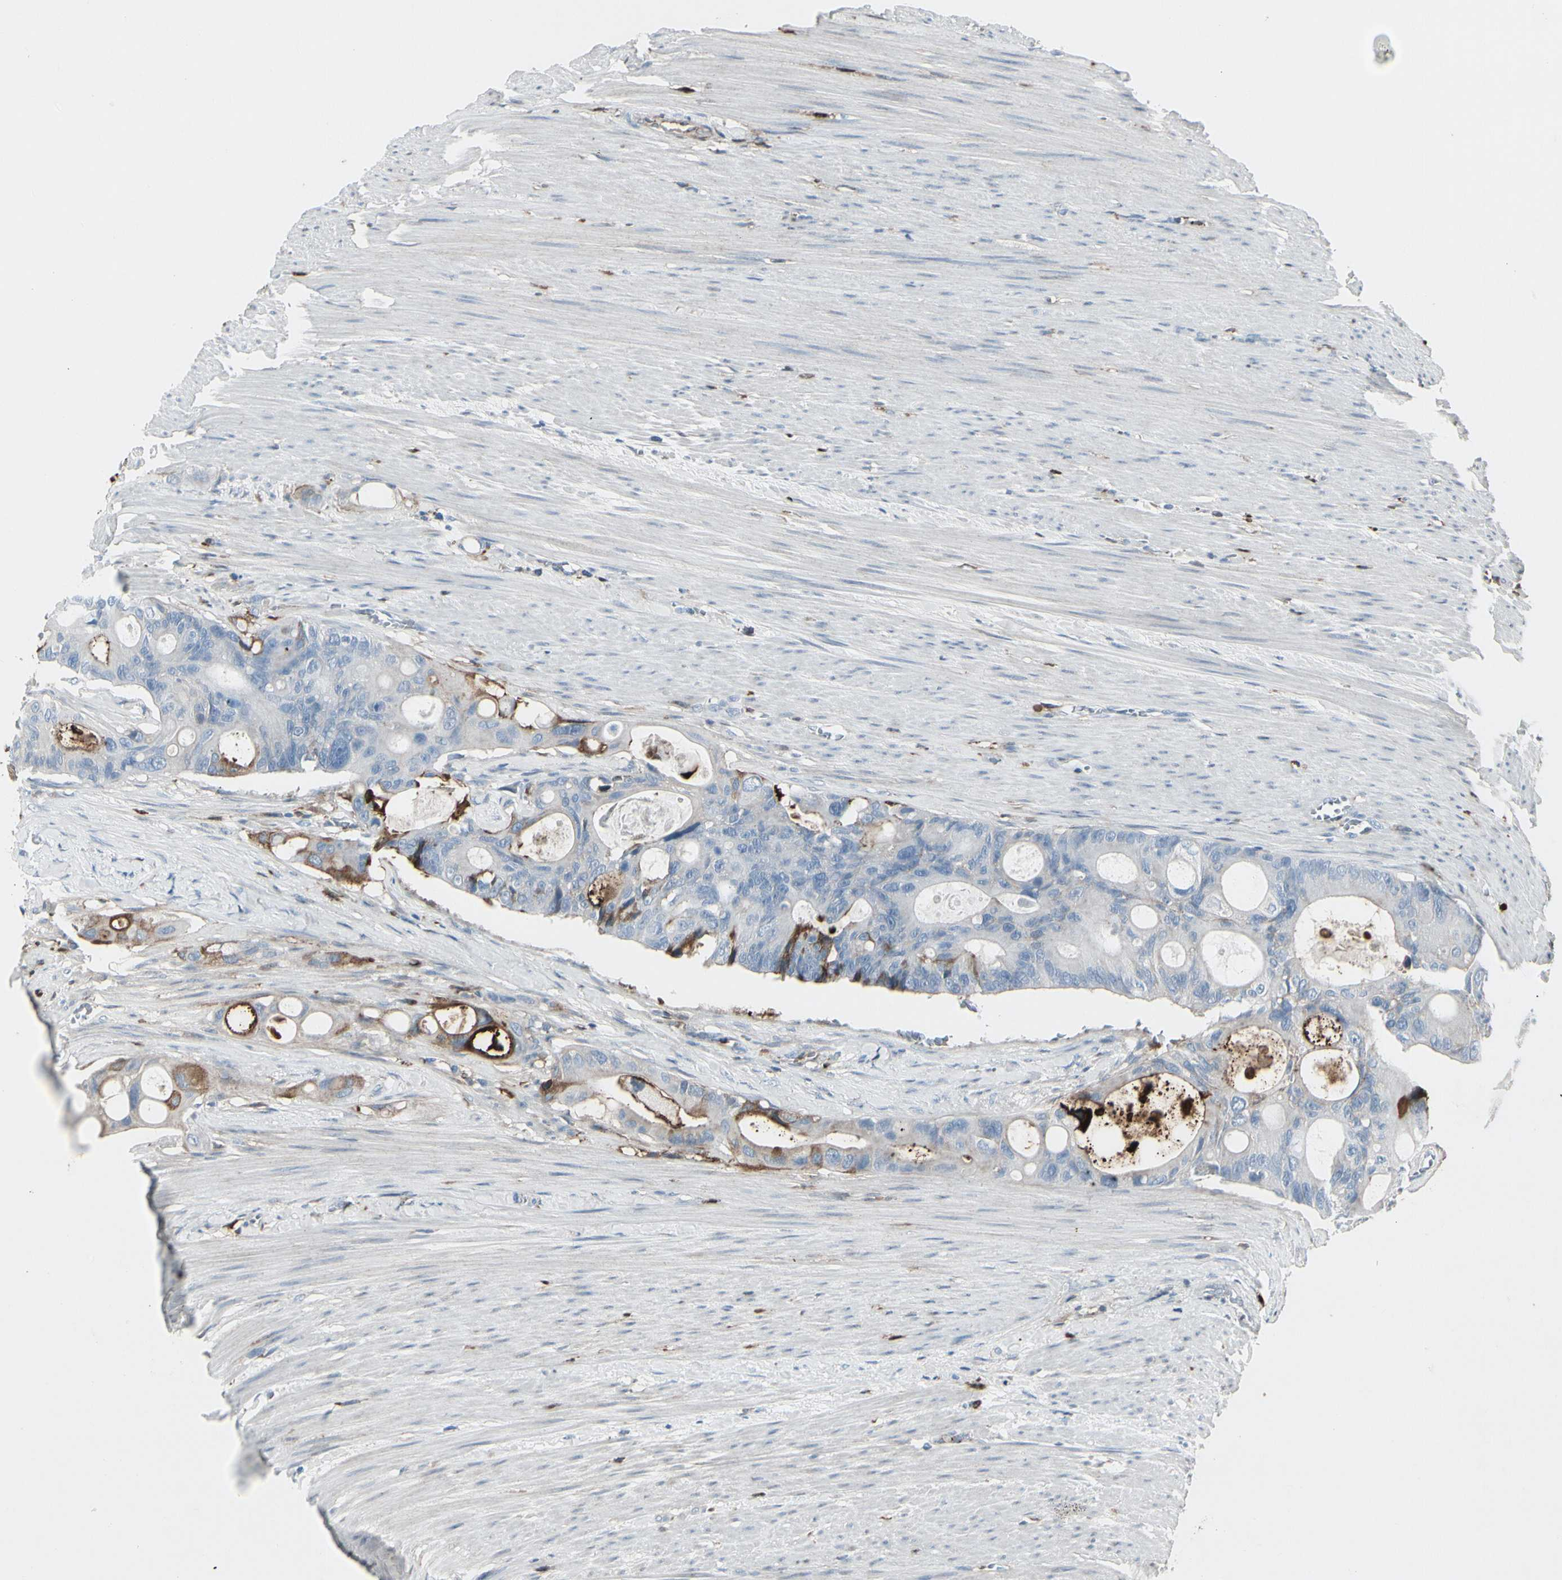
{"staining": {"intensity": "moderate", "quantity": "<25%", "location": "cytoplasmic/membranous"}, "tissue": "colorectal cancer", "cell_type": "Tumor cells", "image_type": "cancer", "snomed": [{"axis": "morphology", "description": "Adenocarcinoma, NOS"}, {"axis": "topography", "description": "Colon"}], "caption": "Colorectal cancer tissue exhibits moderate cytoplasmic/membranous staining in approximately <25% of tumor cells, visualized by immunohistochemistry.", "gene": "IGHG1", "patient": {"sex": "female", "age": 57}}